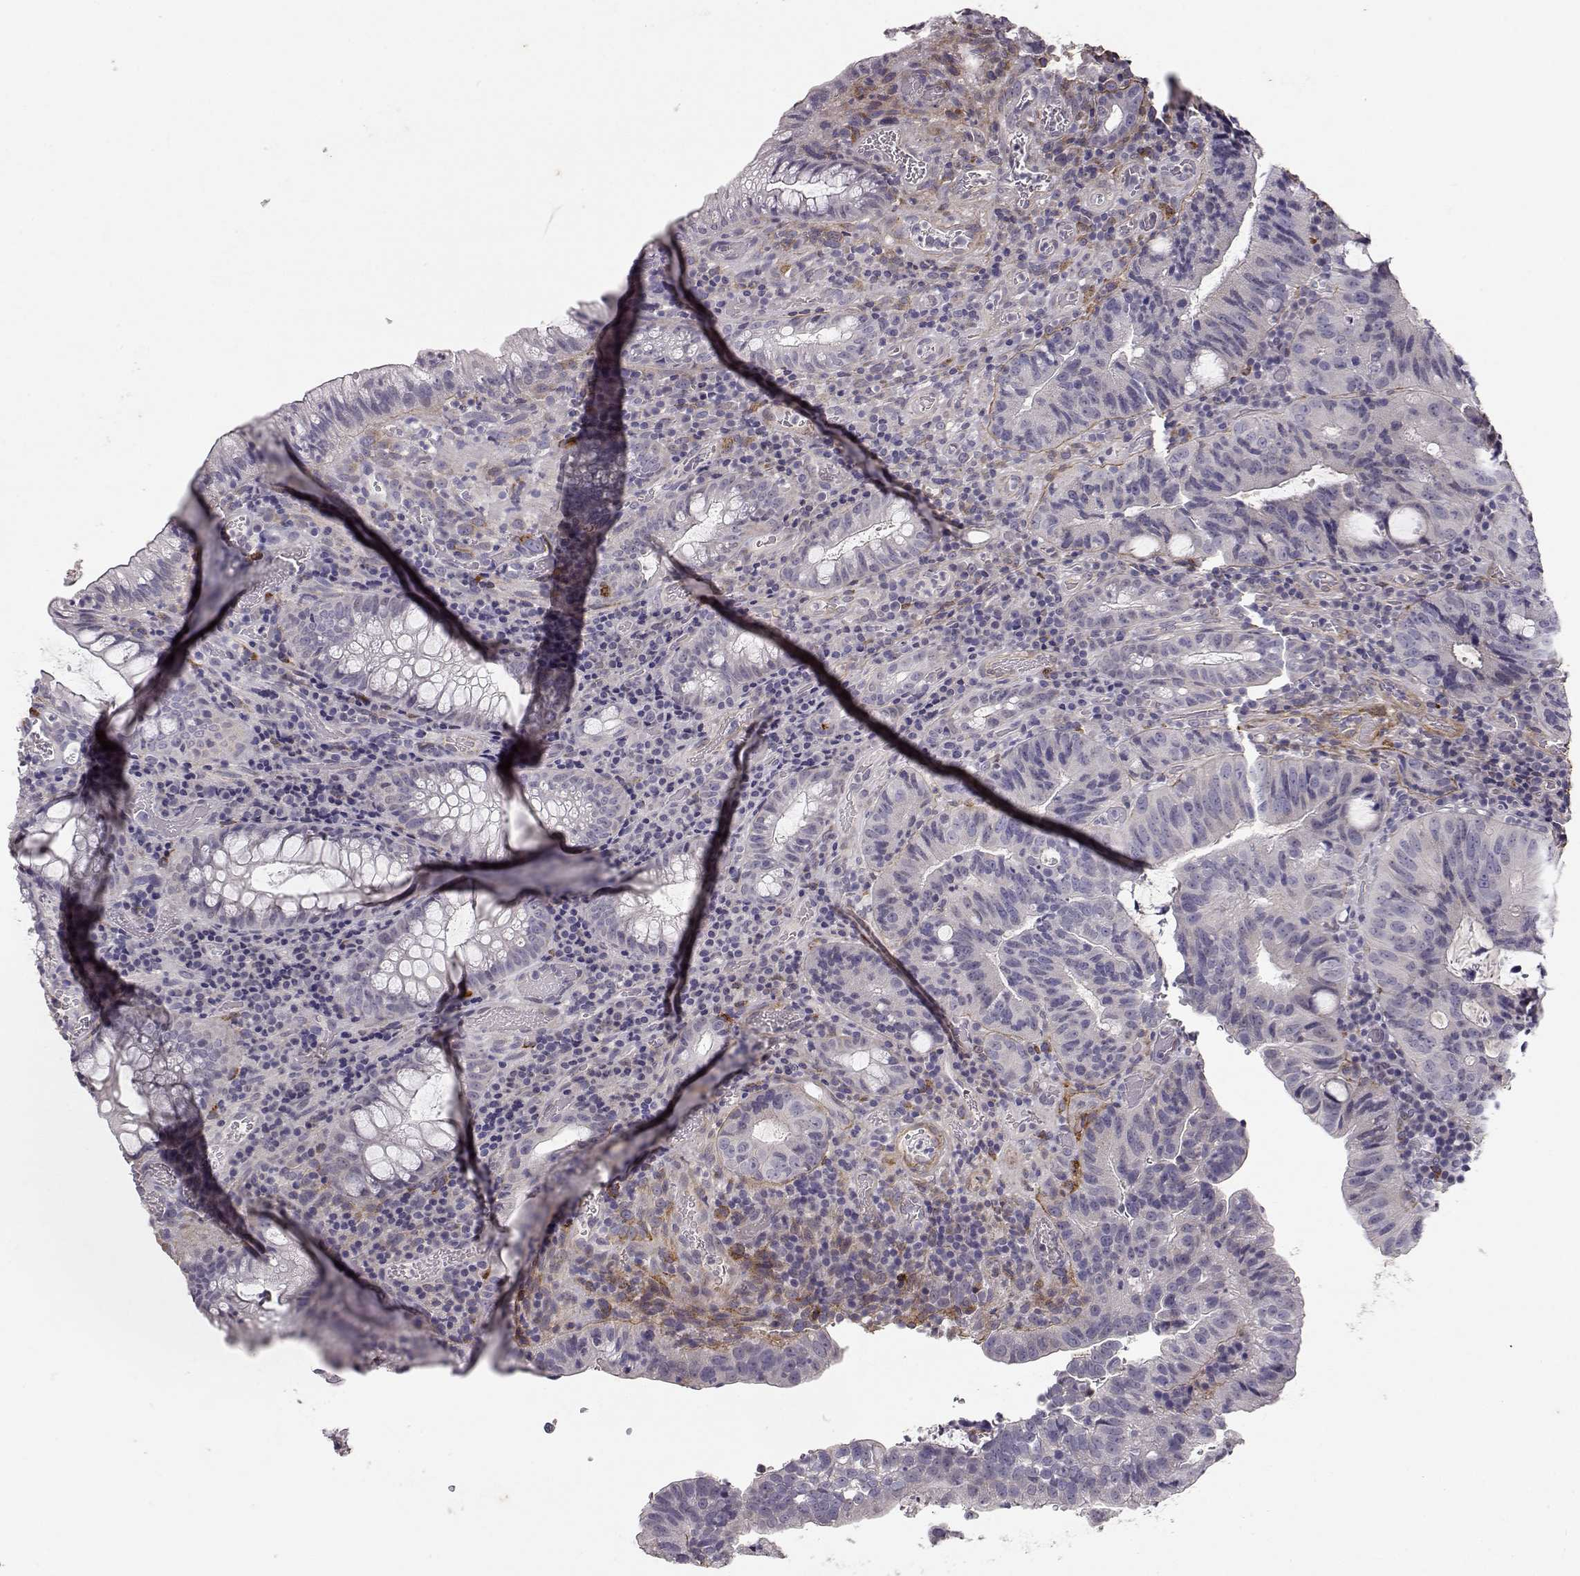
{"staining": {"intensity": "negative", "quantity": "none", "location": "none"}, "tissue": "colorectal cancer", "cell_type": "Tumor cells", "image_type": "cancer", "snomed": [{"axis": "morphology", "description": "Adenocarcinoma, NOS"}, {"axis": "topography", "description": "Colon"}], "caption": "Tumor cells are negative for protein expression in human colorectal cancer (adenocarcinoma). (DAB (3,3'-diaminobenzidine) immunohistochemistry visualized using brightfield microscopy, high magnification).", "gene": "LAMA5", "patient": {"sex": "male", "age": 67}}